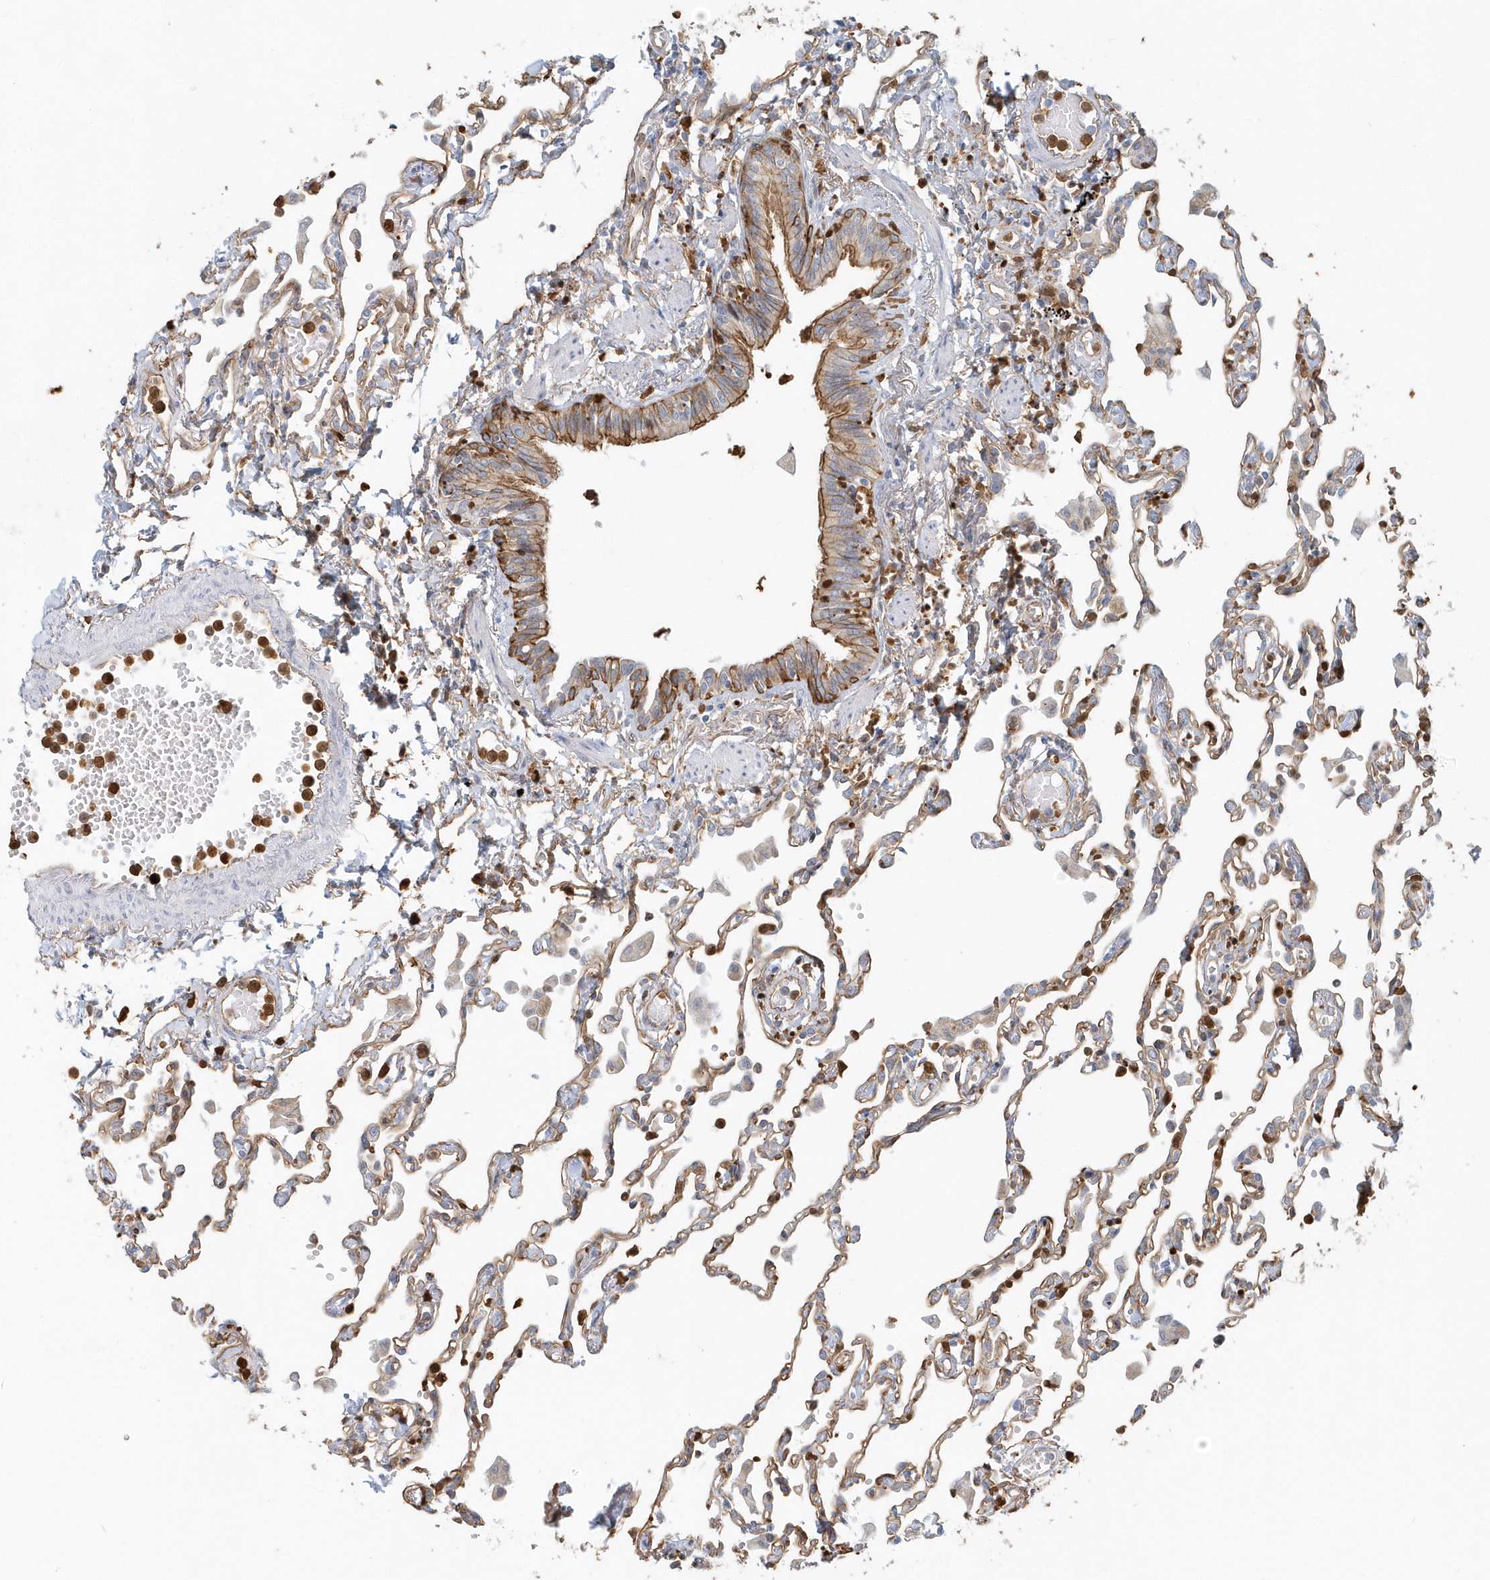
{"staining": {"intensity": "moderate", "quantity": ">75%", "location": "cytoplasmic/membranous"}, "tissue": "lung", "cell_type": "Alveolar cells", "image_type": "normal", "snomed": [{"axis": "morphology", "description": "Normal tissue, NOS"}, {"axis": "topography", "description": "Bronchus"}, {"axis": "topography", "description": "Lung"}], "caption": "Human lung stained with a brown dye exhibits moderate cytoplasmic/membranous positive positivity in approximately >75% of alveolar cells.", "gene": "DNAH1", "patient": {"sex": "female", "age": 49}}